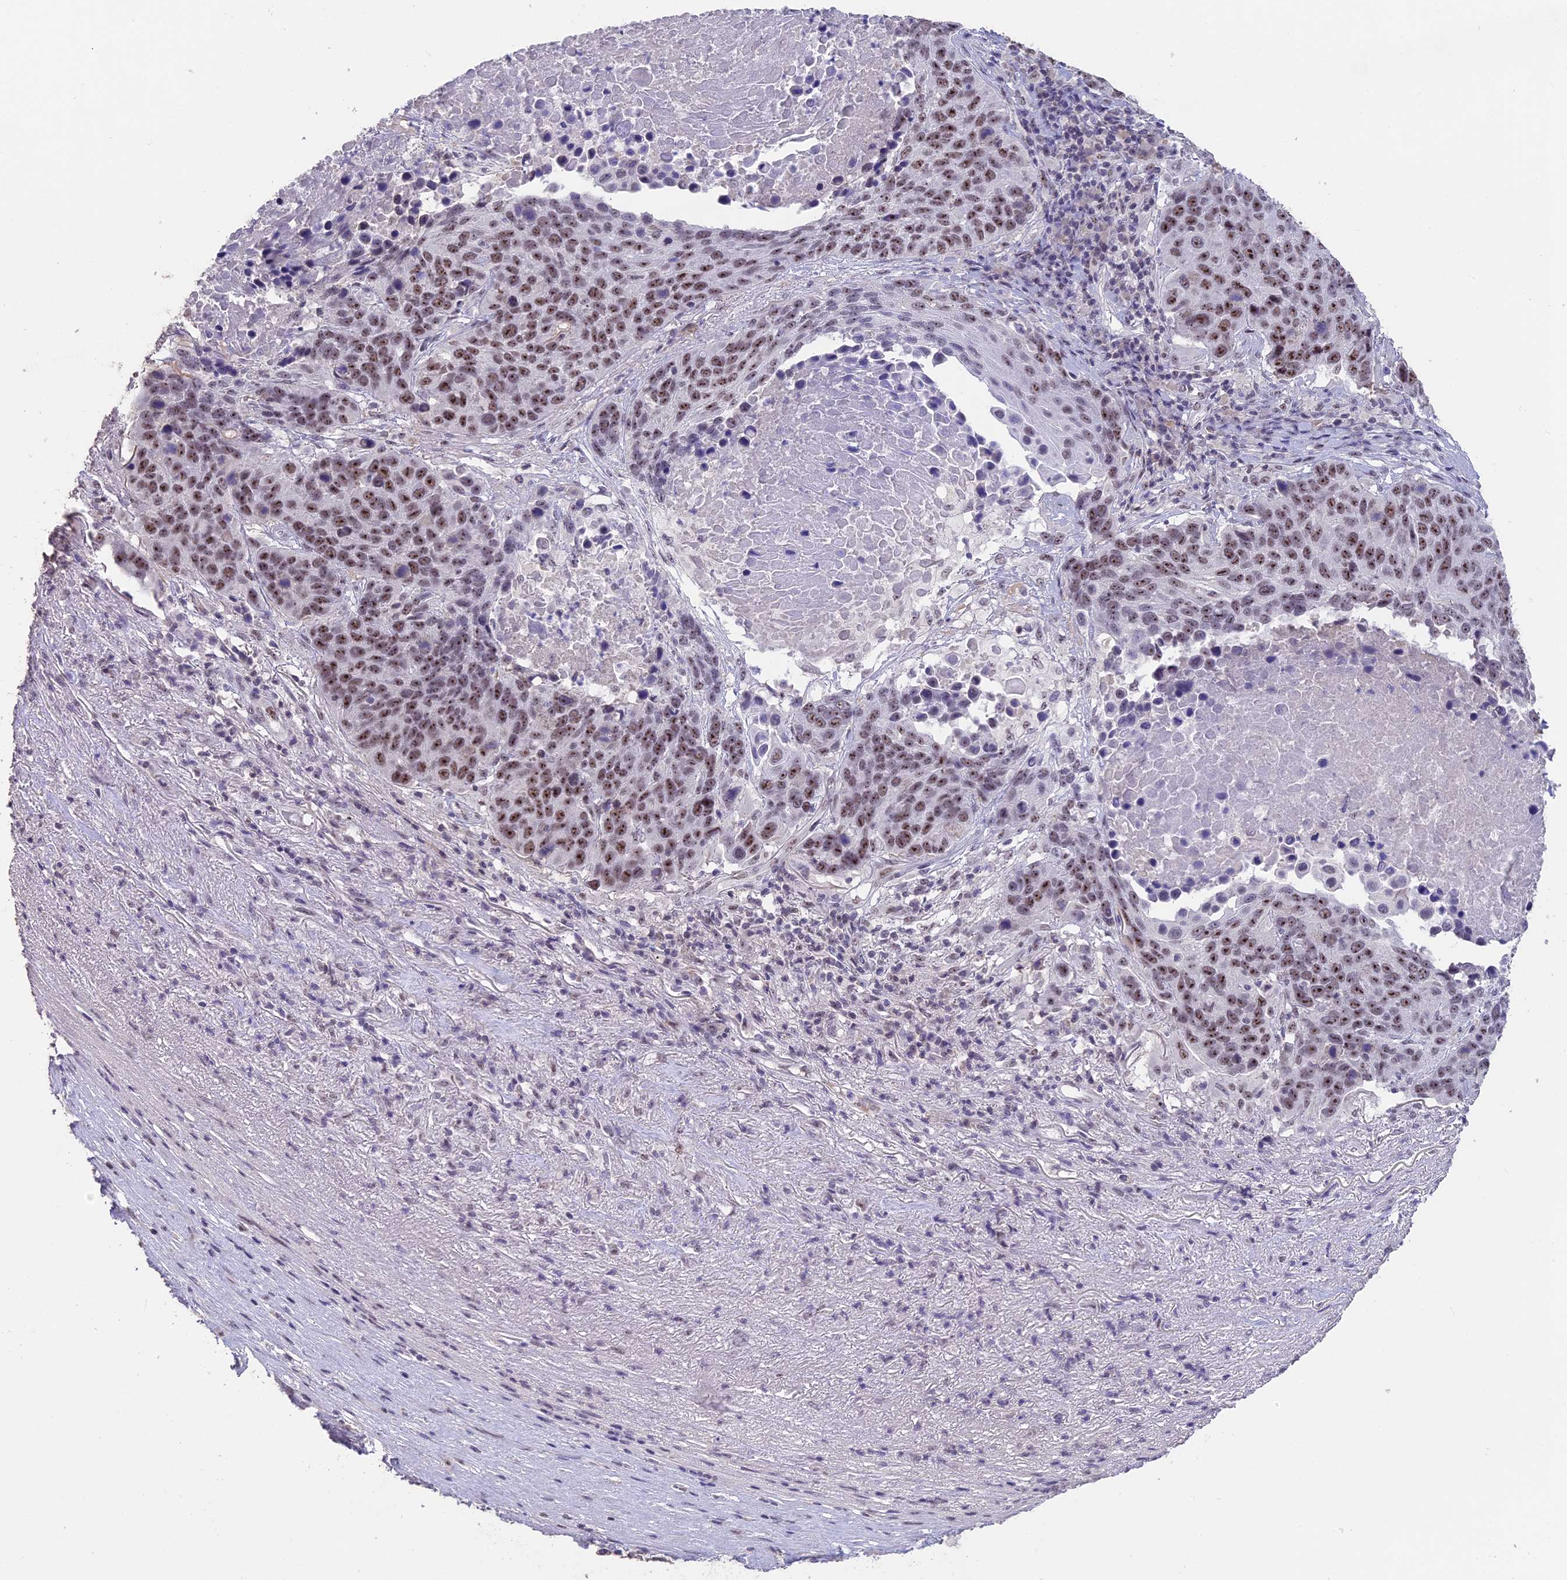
{"staining": {"intensity": "moderate", "quantity": ">75%", "location": "nuclear"}, "tissue": "lung cancer", "cell_type": "Tumor cells", "image_type": "cancer", "snomed": [{"axis": "morphology", "description": "Normal tissue, NOS"}, {"axis": "morphology", "description": "Squamous cell carcinoma, NOS"}, {"axis": "topography", "description": "Lymph node"}, {"axis": "topography", "description": "Lung"}], "caption": "Immunohistochemistry image of neoplastic tissue: lung squamous cell carcinoma stained using immunohistochemistry demonstrates medium levels of moderate protein expression localized specifically in the nuclear of tumor cells, appearing as a nuclear brown color.", "gene": "SETD2", "patient": {"sex": "male", "age": 66}}